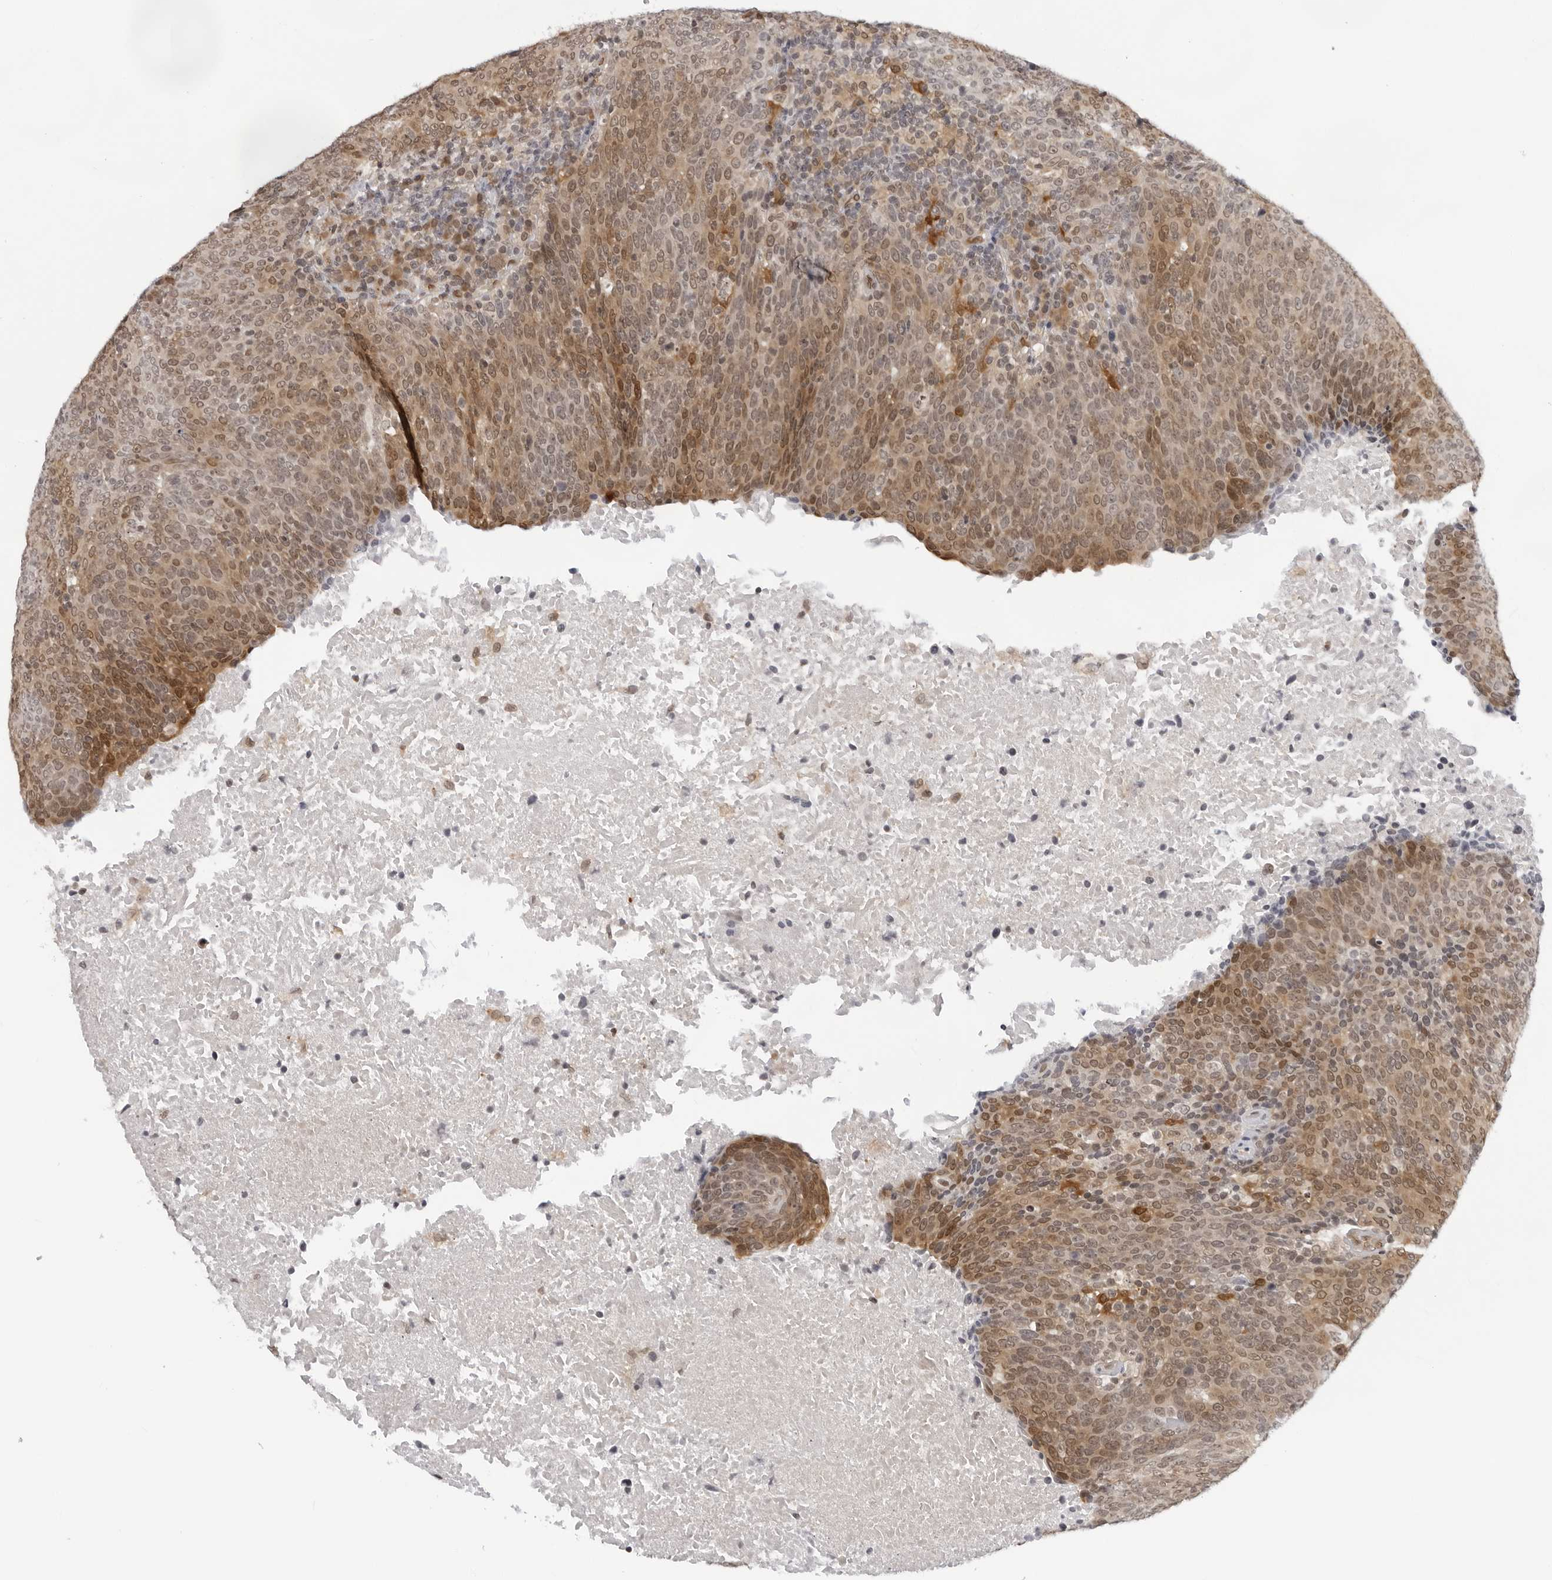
{"staining": {"intensity": "moderate", "quantity": ">75%", "location": "cytoplasmic/membranous"}, "tissue": "head and neck cancer", "cell_type": "Tumor cells", "image_type": "cancer", "snomed": [{"axis": "morphology", "description": "Squamous cell carcinoma, NOS"}, {"axis": "morphology", "description": "Squamous cell carcinoma, metastatic, NOS"}, {"axis": "topography", "description": "Lymph node"}, {"axis": "topography", "description": "Head-Neck"}], "caption": "Immunohistochemical staining of human head and neck metastatic squamous cell carcinoma demonstrates medium levels of moderate cytoplasmic/membranous staining in about >75% of tumor cells.", "gene": "CASP7", "patient": {"sex": "male", "age": 62}}